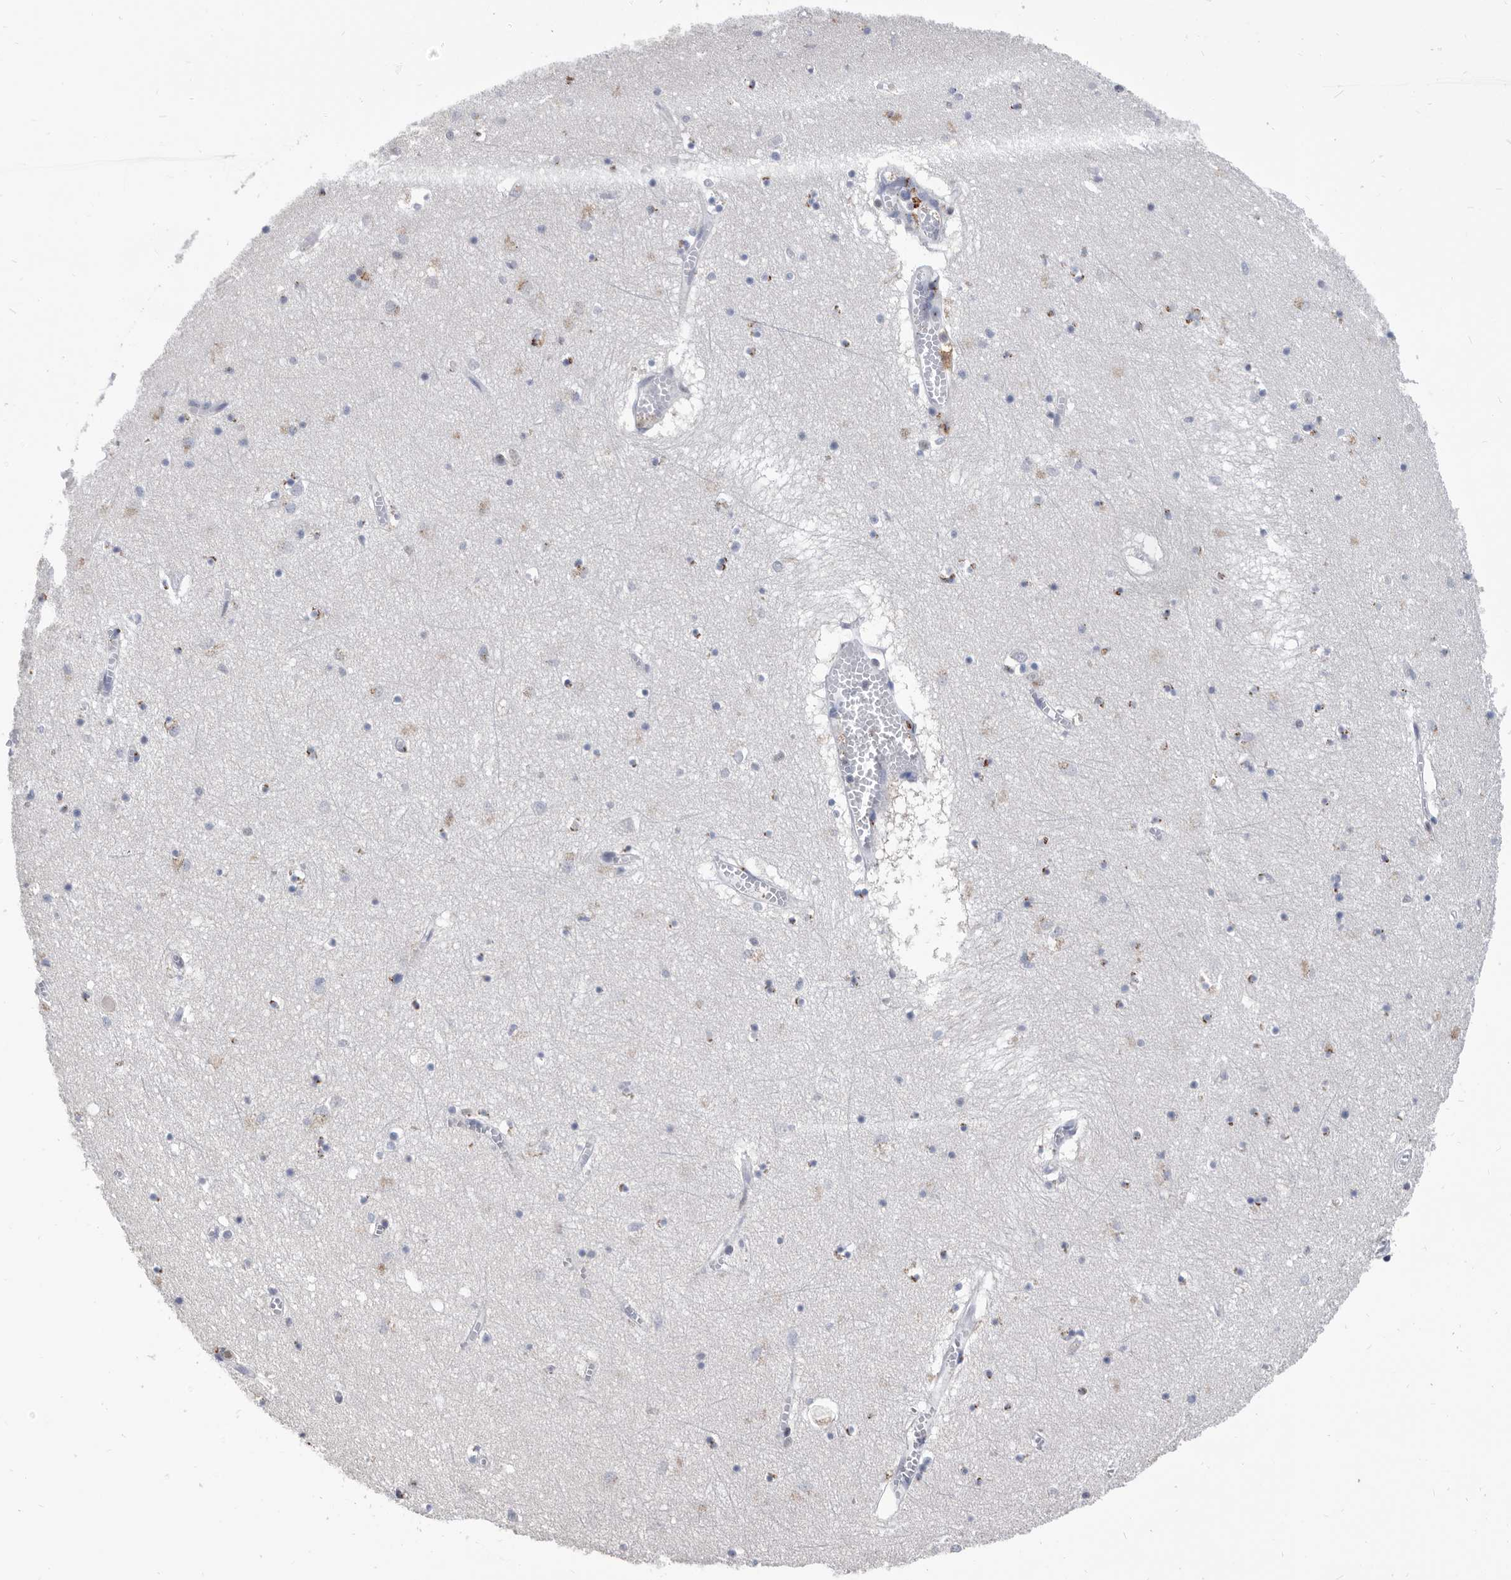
{"staining": {"intensity": "moderate", "quantity": "<25%", "location": "cytoplasmic/membranous"}, "tissue": "hippocampus", "cell_type": "Glial cells", "image_type": "normal", "snomed": [{"axis": "morphology", "description": "Normal tissue, NOS"}, {"axis": "topography", "description": "Hippocampus"}], "caption": "Immunohistochemical staining of benign hippocampus displays low levels of moderate cytoplasmic/membranous expression in about <25% of glial cells. Using DAB (3,3'-diaminobenzidine) (brown) and hematoxylin (blue) stains, captured at high magnification using brightfield microscopy.", "gene": "TSTD1", "patient": {"sex": "male", "age": 70}}